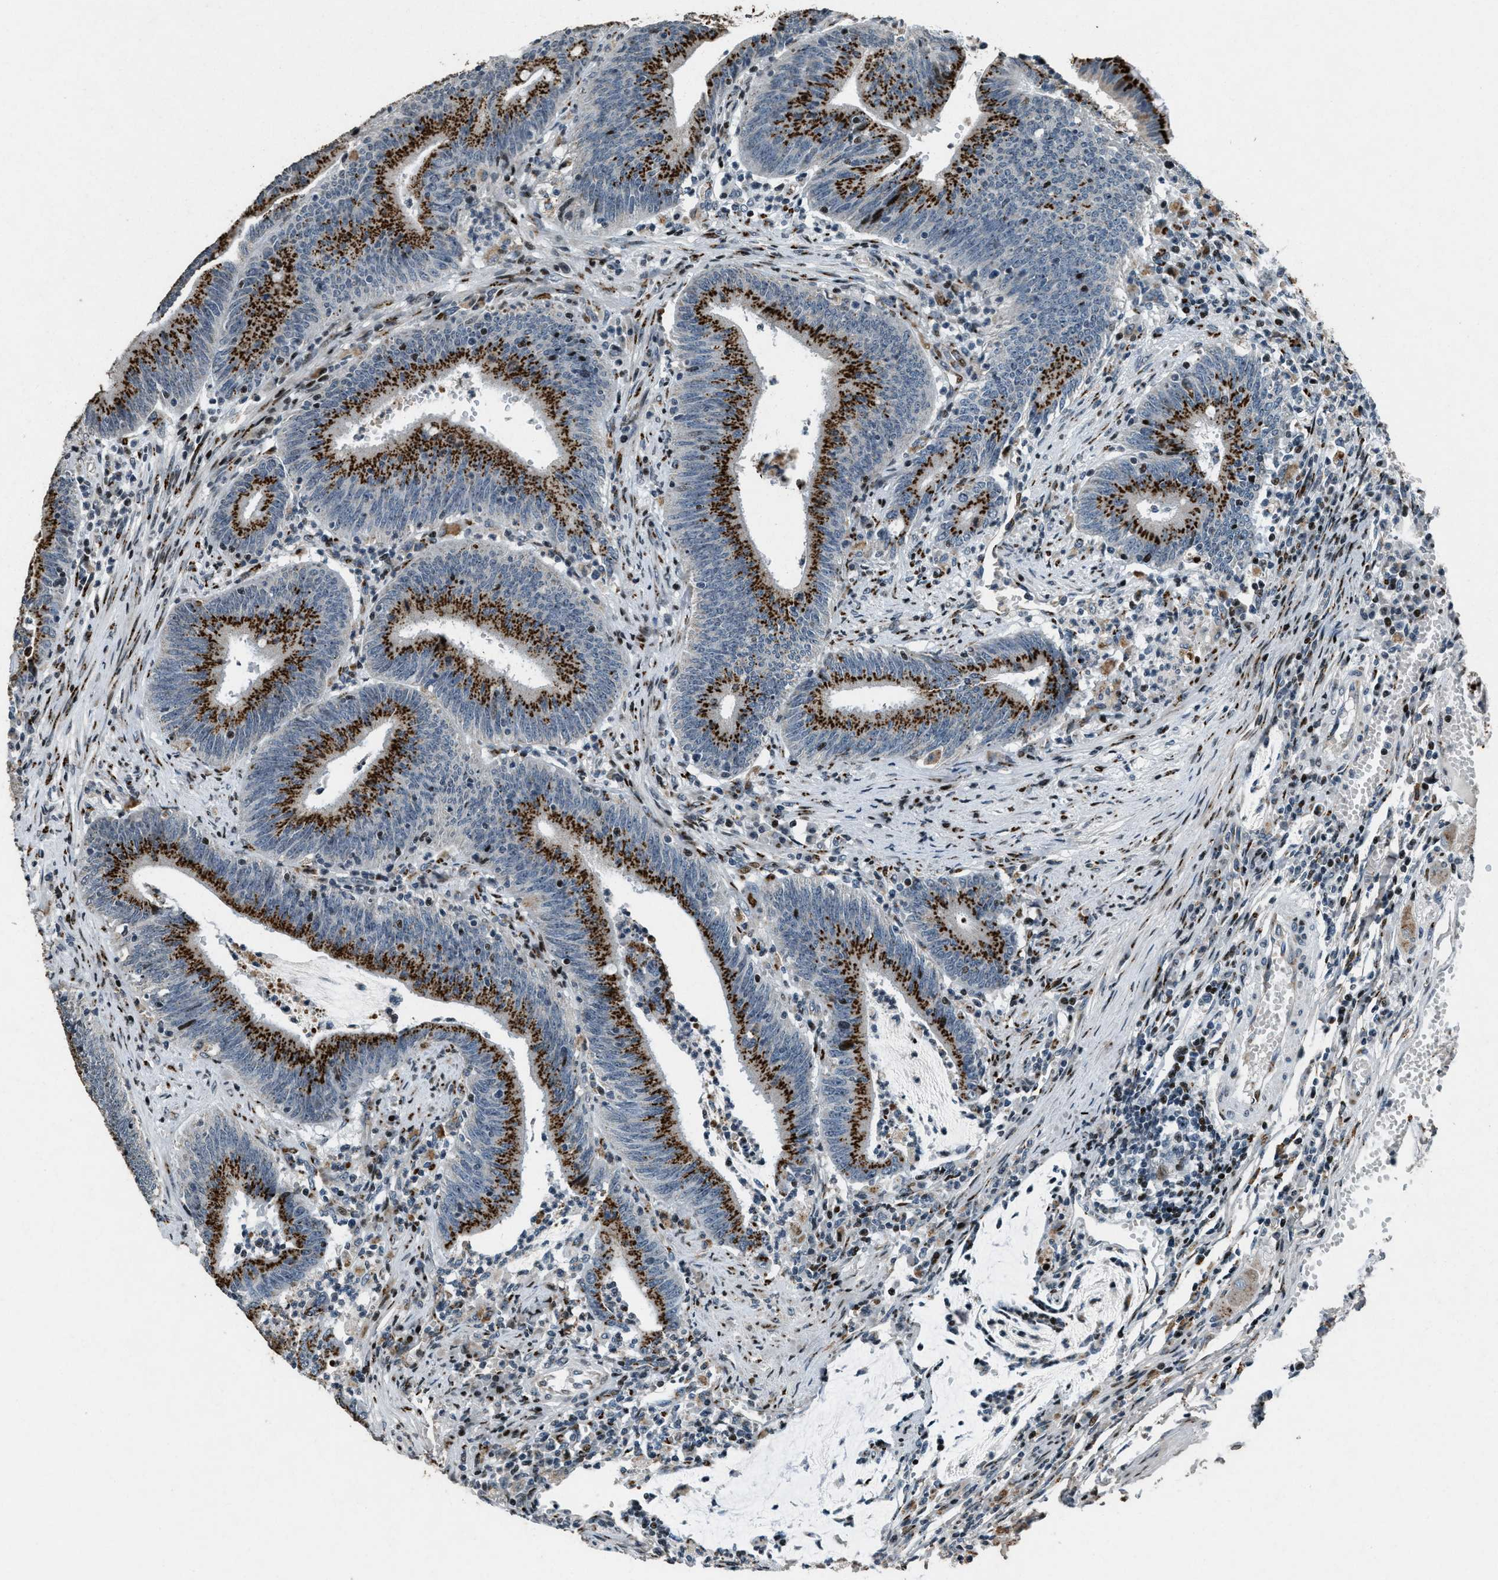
{"staining": {"intensity": "strong", "quantity": ">75%", "location": "cytoplasmic/membranous"}, "tissue": "colorectal cancer", "cell_type": "Tumor cells", "image_type": "cancer", "snomed": [{"axis": "morphology", "description": "Normal tissue, NOS"}, {"axis": "morphology", "description": "Adenocarcinoma, NOS"}, {"axis": "topography", "description": "Rectum"}], "caption": "High-power microscopy captured an immunohistochemistry image of colorectal cancer (adenocarcinoma), revealing strong cytoplasmic/membranous expression in about >75% of tumor cells. Nuclei are stained in blue.", "gene": "GPC6", "patient": {"sex": "female", "age": 66}}